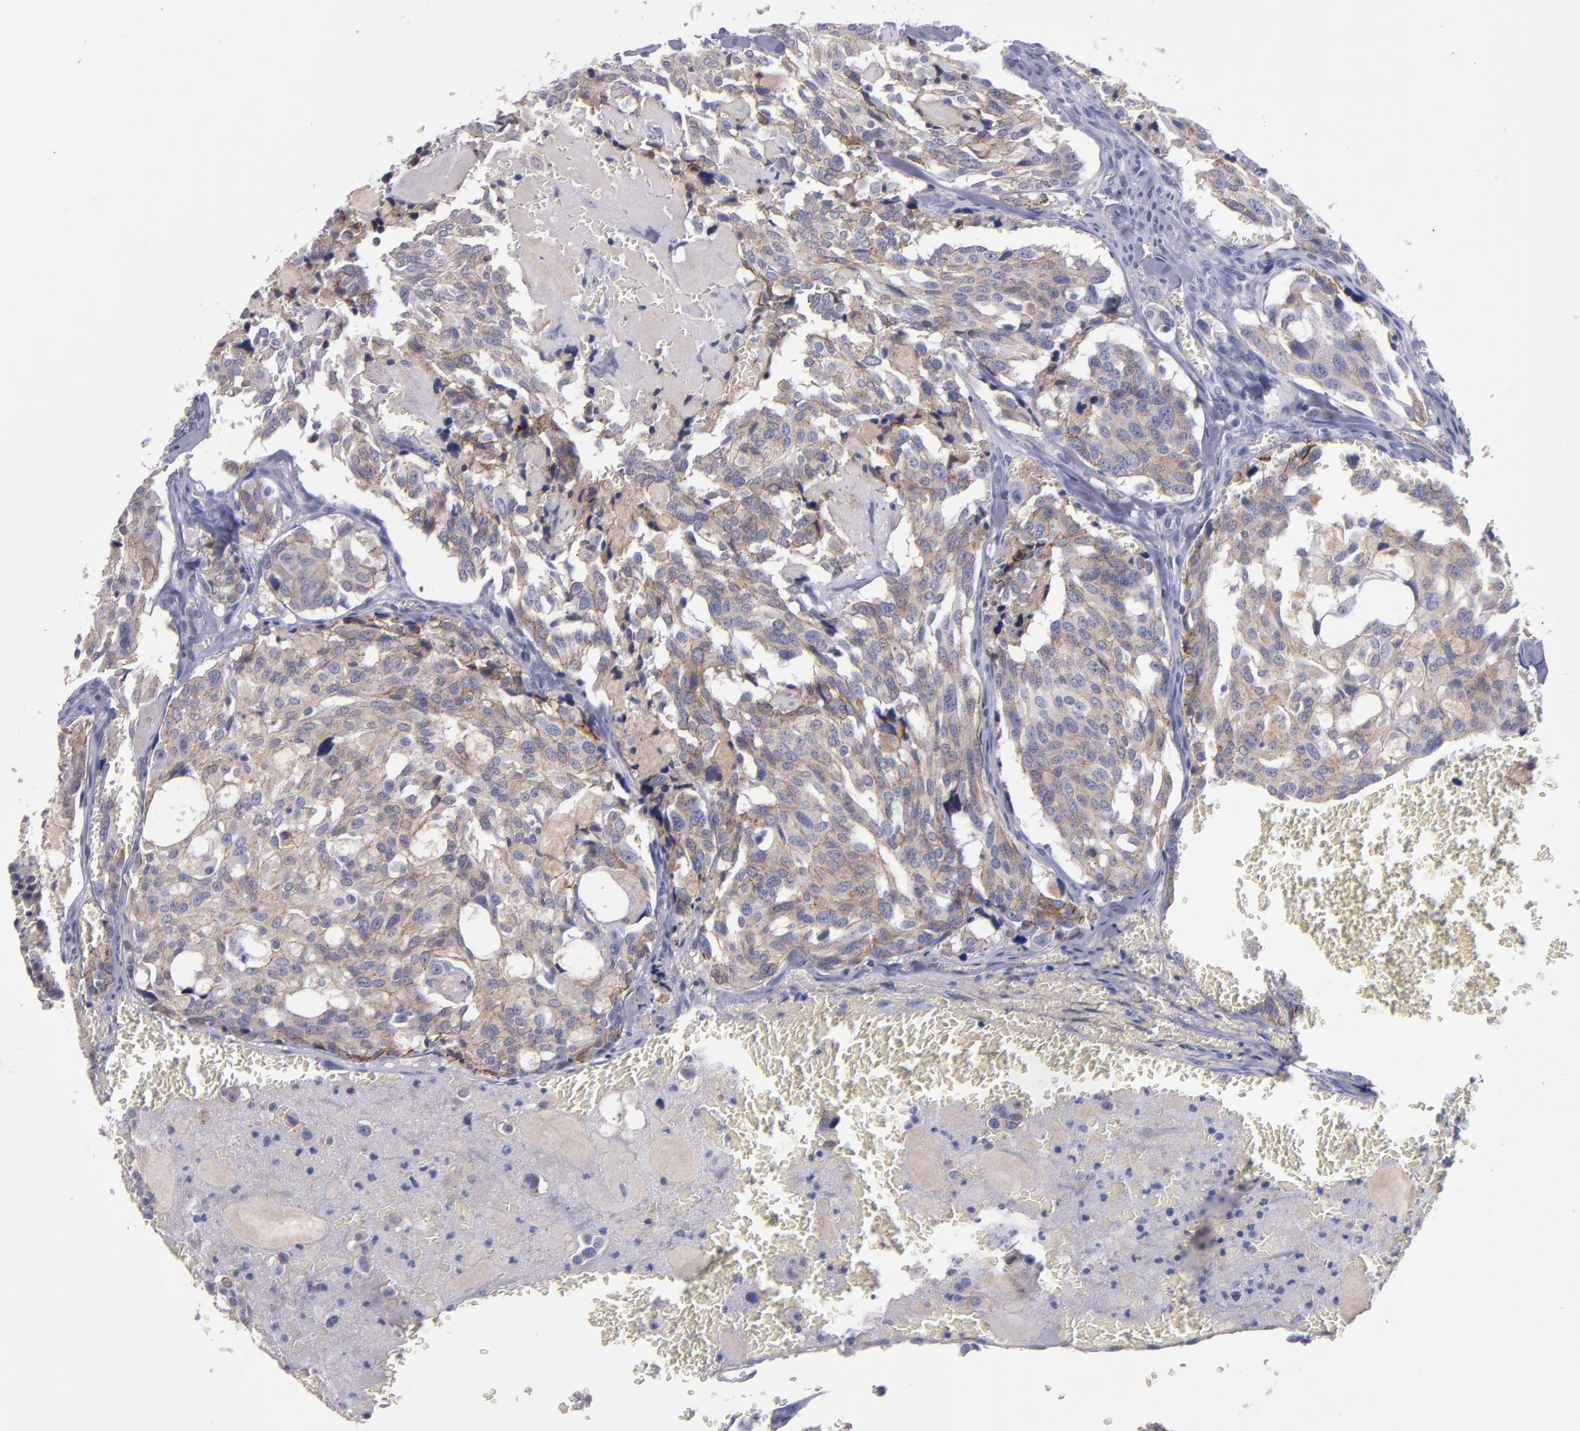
{"staining": {"intensity": "moderate", "quantity": ">75%", "location": "cytoplasmic/membranous"}, "tissue": "thyroid cancer", "cell_type": "Tumor cells", "image_type": "cancer", "snomed": [{"axis": "morphology", "description": "Carcinoma, NOS"}, {"axis": "morphology", "description": "Carcinoid, malignant, NOS"}, {"axis": "topography", "description": "Thyroid gland"}], "caption": "The histopathology image shows staining of thyroid cancer (carcinoid (malignant)), revealing moderate cytoplasmic/membranous protein positivity (brown color) within tumor cells.", "gene": "CDH3", "patient": {"sex": "male", "age": 33}}